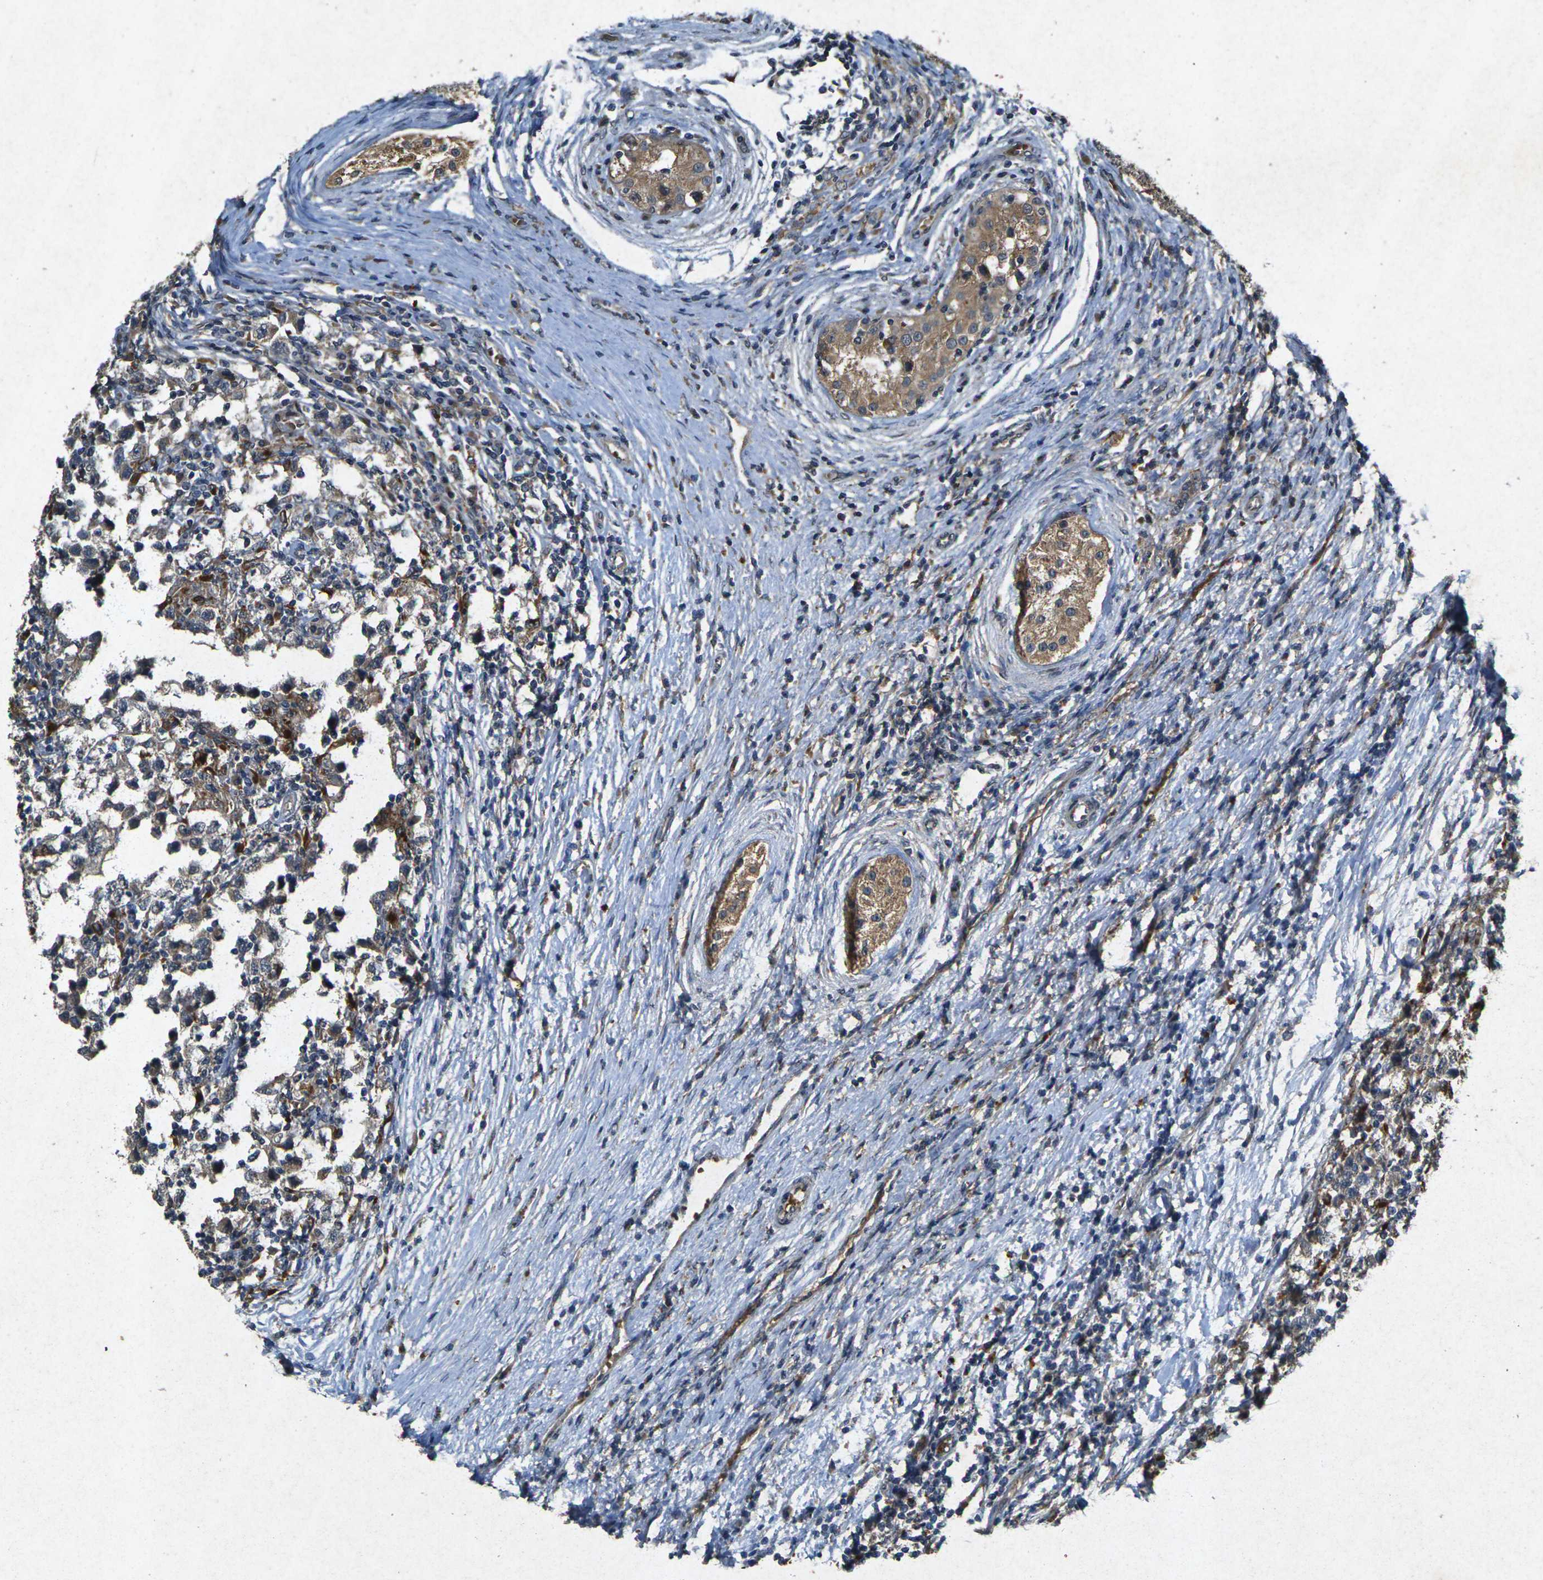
{"staining": {"intensity": "strong", "quantity": "<25%", "location": "cytoplasmic/membranous"}, "tissue": "testis cancer", "cell_type": "Tumor cells", "image_type": "cancer", "snomed": [{"axis": "morphology", "description": "Carcinoma, Embryonal, NOS"}, {"axis": "topography", "description": "Testis"}], "caption": "Protein analysis of testis cancer (embryonal carcinoma) tissue reveals strong cytoplasmic/membranous positivity in approximately <25% of tumor cells.", "gene": "RGMA", "patient": {"sex": "male", "age": 21}}